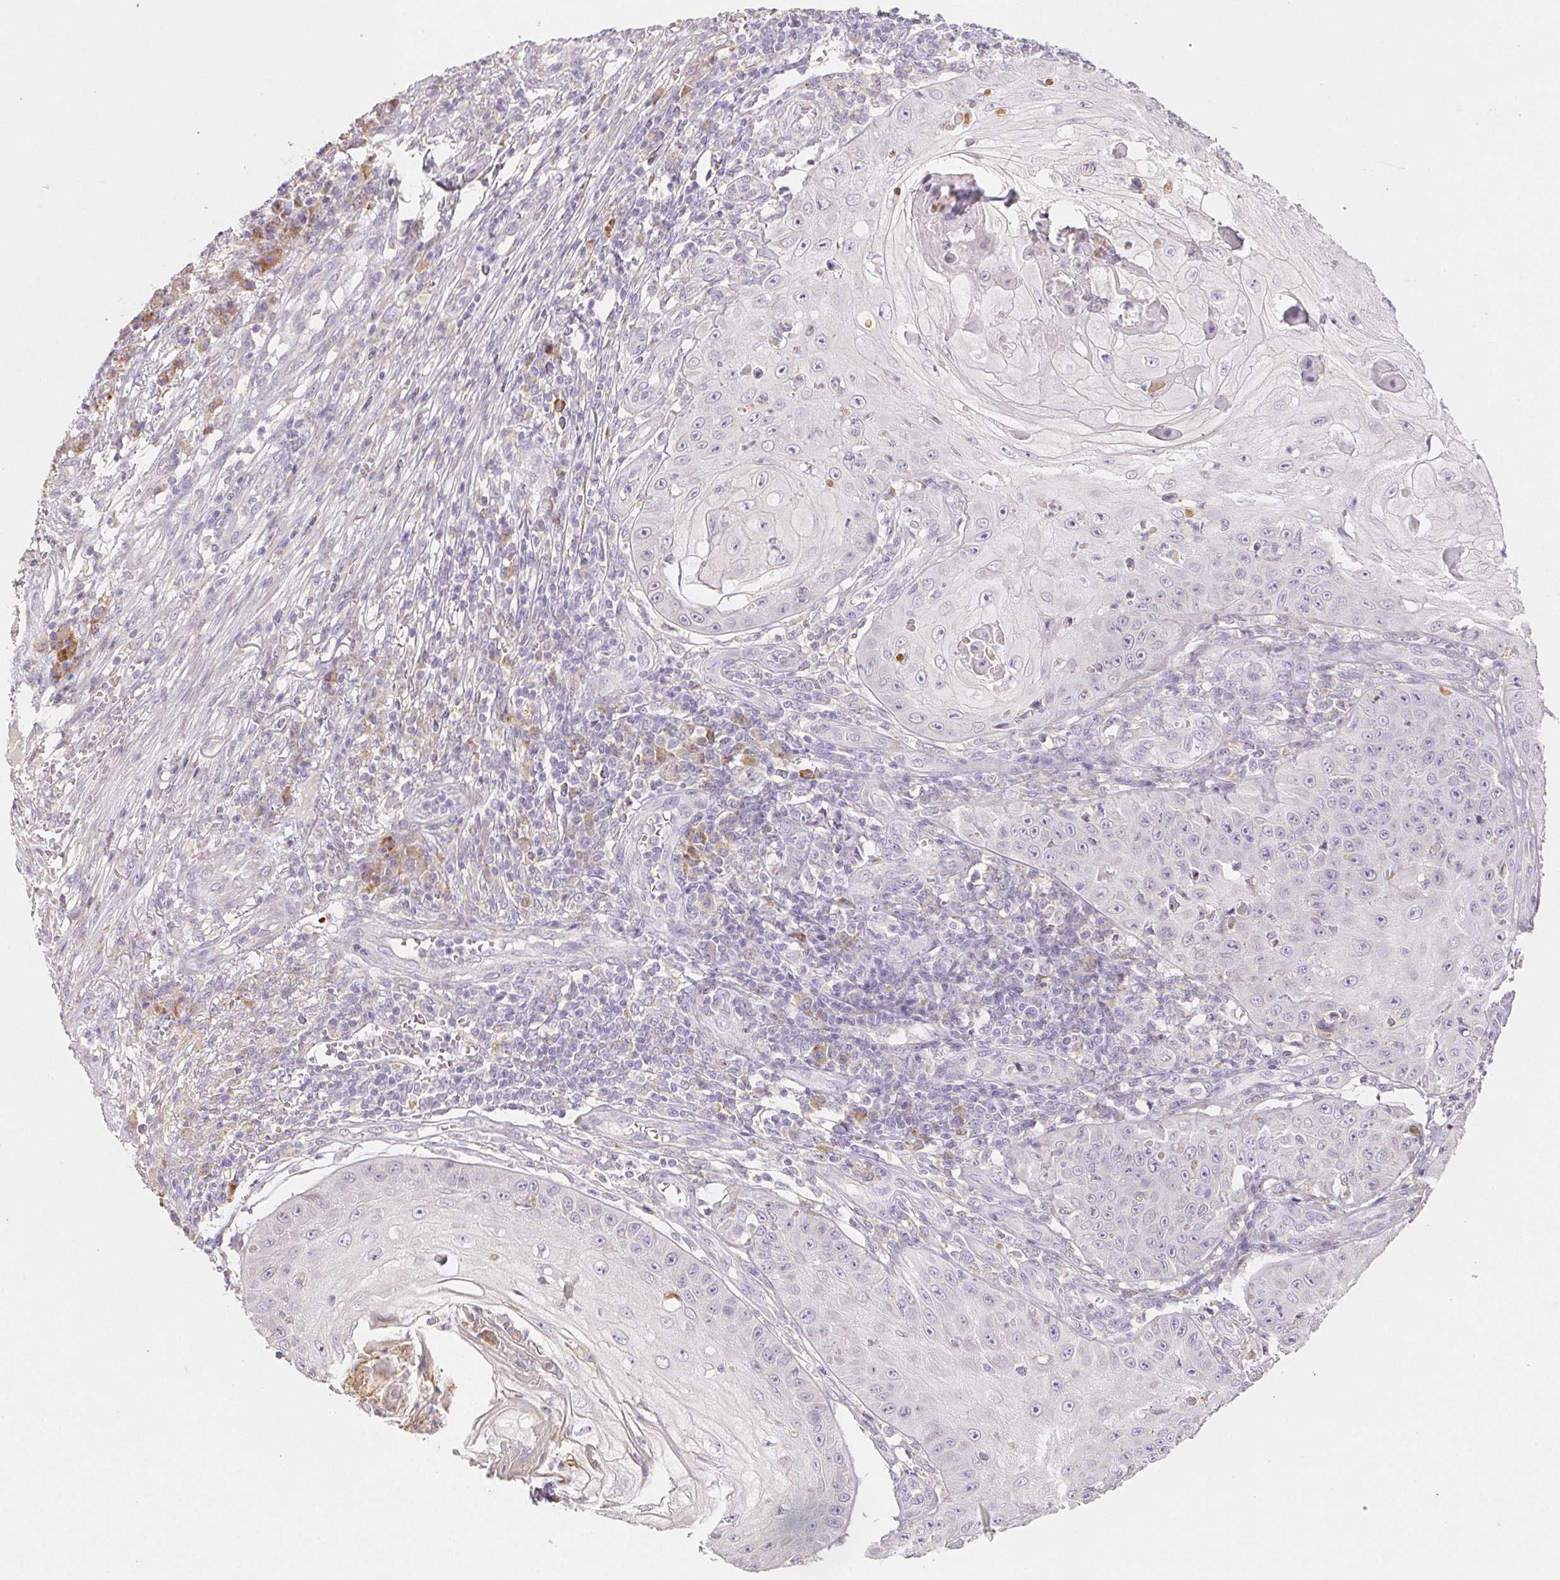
{"staining": {"intensity": "negative", "quantity": "none", "location": "none"}, "tissue": "skin cancer", "cell_type": "Tumor cells", "image_type": "cancer", "snomed": [{"axis": "morphology", "description": "Squamous cell carcinoma, NOS"}, {"axis": "topography", "description": "Skin"}], "caption": "A photomicrograph of human skin squamous cell carcinoma is negative for staining in tumor cells.", "gene": "ACVR1B", "patient": {"sex": "male", "age": 70}}